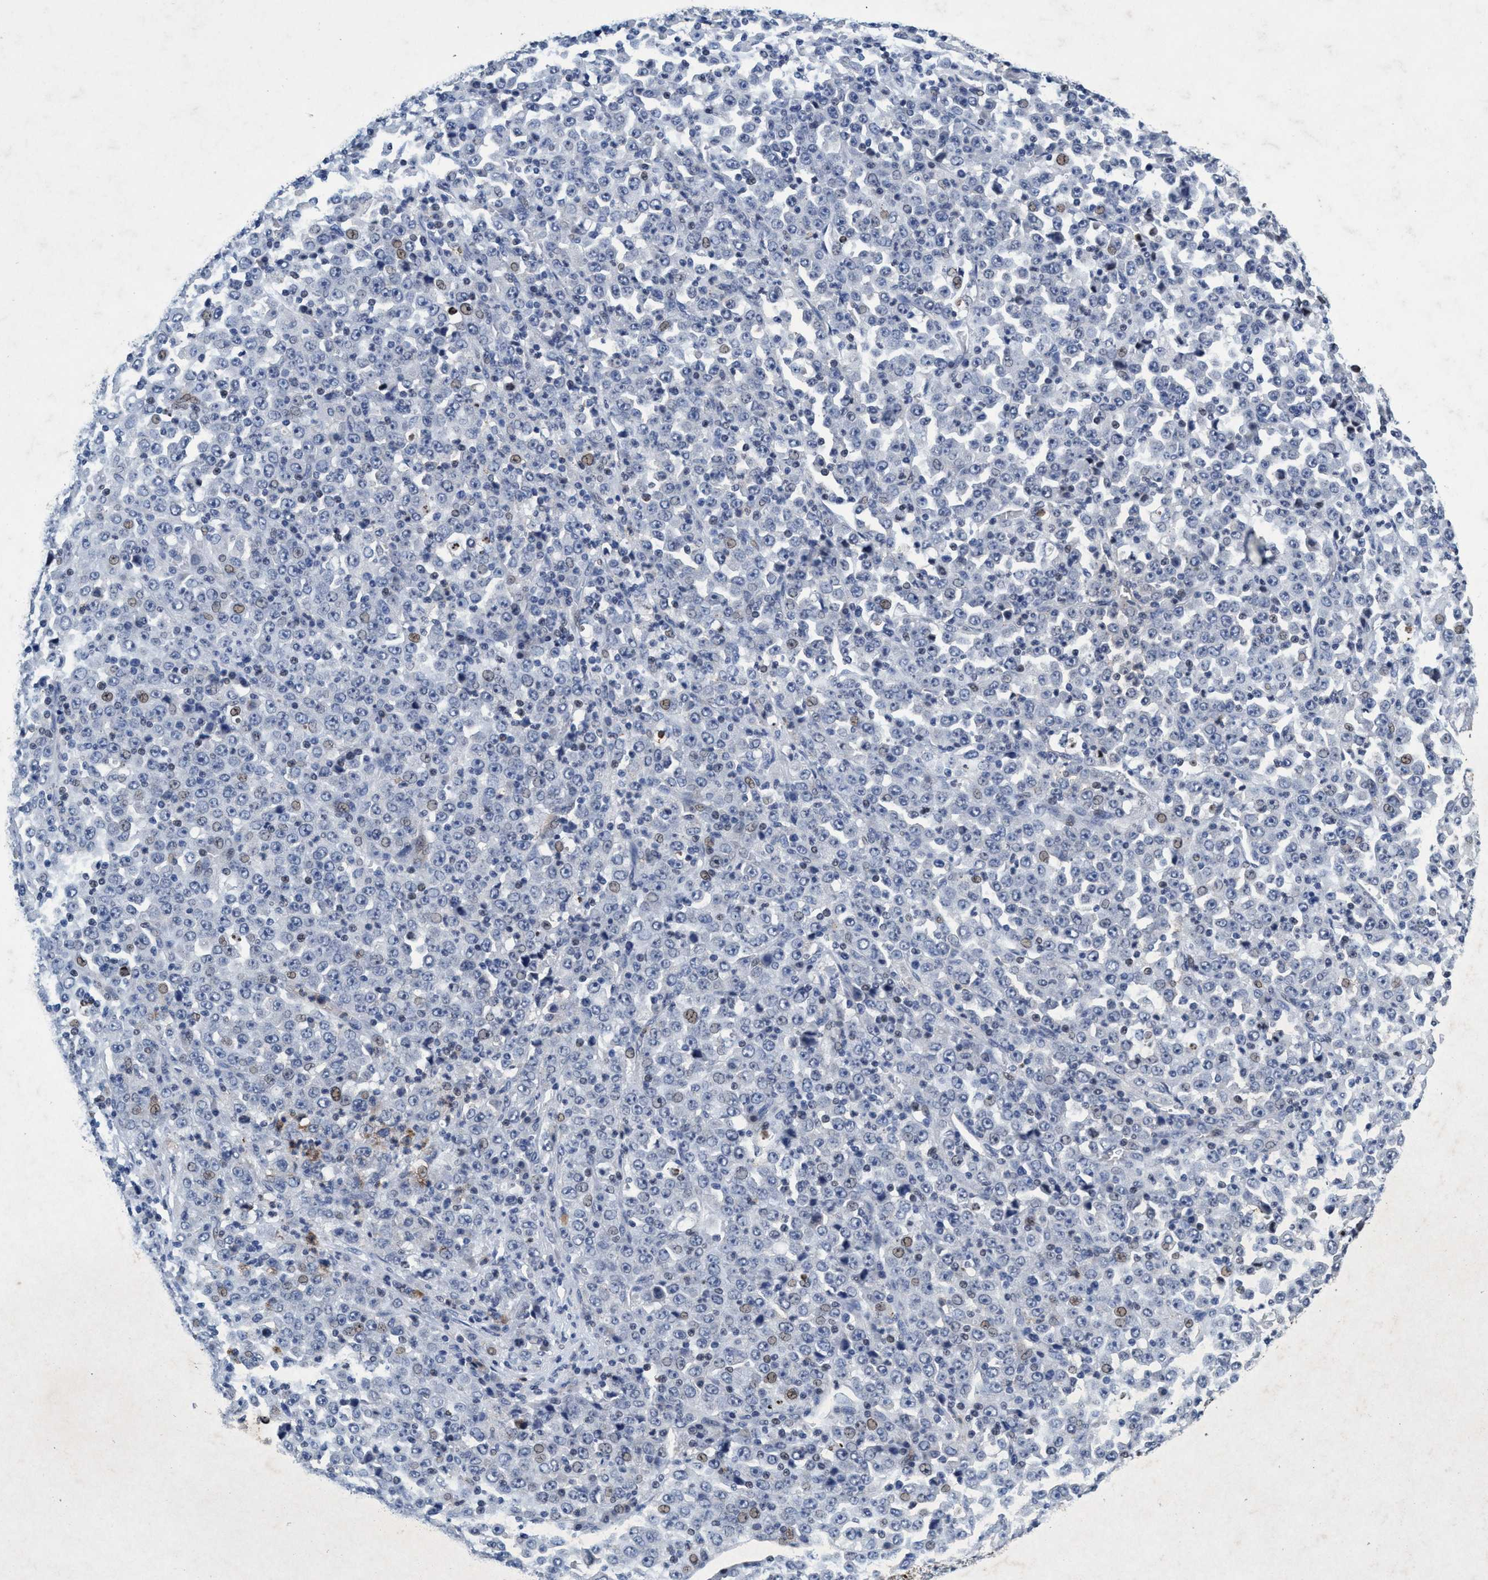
{"staining": {"intensity": "weak", "quantity": "<25%", "location": "nuclear"}, "tissue": "stomach cancer", "cell_type": "Tumor cells", "image_type": "cancer", "snomed": [{"axis": "morphology", "description": "Normal tissue, NOS"}, {"axis": "morphology", "description": "Adenocarcinoma, NOS"}, {"axis": "topography", "description": "Stomach, upper"}, {"axis": "topography", "description": "Stomach"}], "caption": "Tumor cells are negative for protein expression in human adenocarcinoma (stomach).", "gene": "GRB14", "patient": {"sex": "male", "age": 59}}